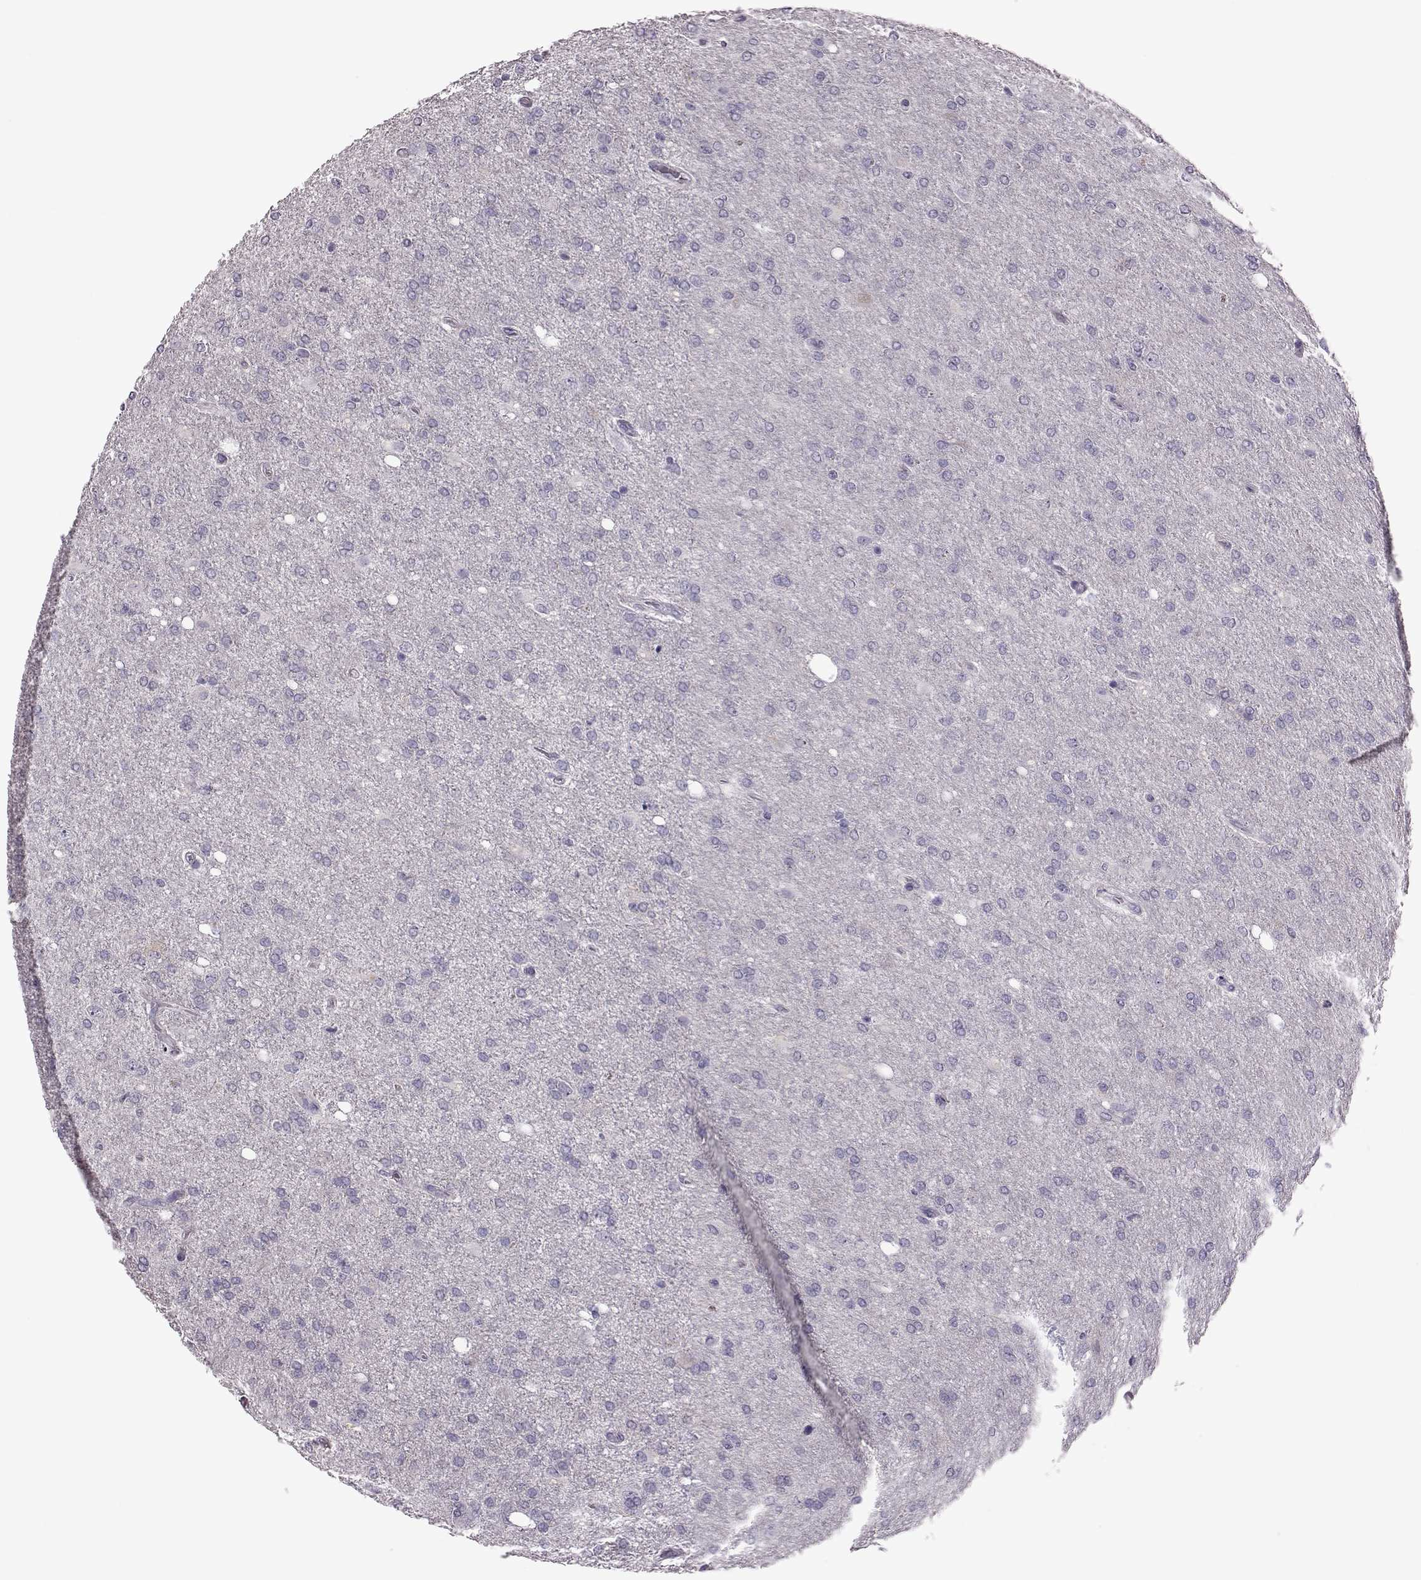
{"staining": {"intensity": "negative", "quantity": "none", "location": "none"}, "tissue": "glioma", "cell_type": "Tumor cells", "image_type": "cancer", "snomed": [{"axis": "morphology", "description": "Glioma, malignant, High grade"}, {"axis": "topography", "description": "Cerebral cortex"}], "caption": "Histopathology image shows no significant protein staining in tumor cells of high-grade glioma (malignant).", "gene": "RIMS2", "patient": {"sex": "male", "age": 70}}